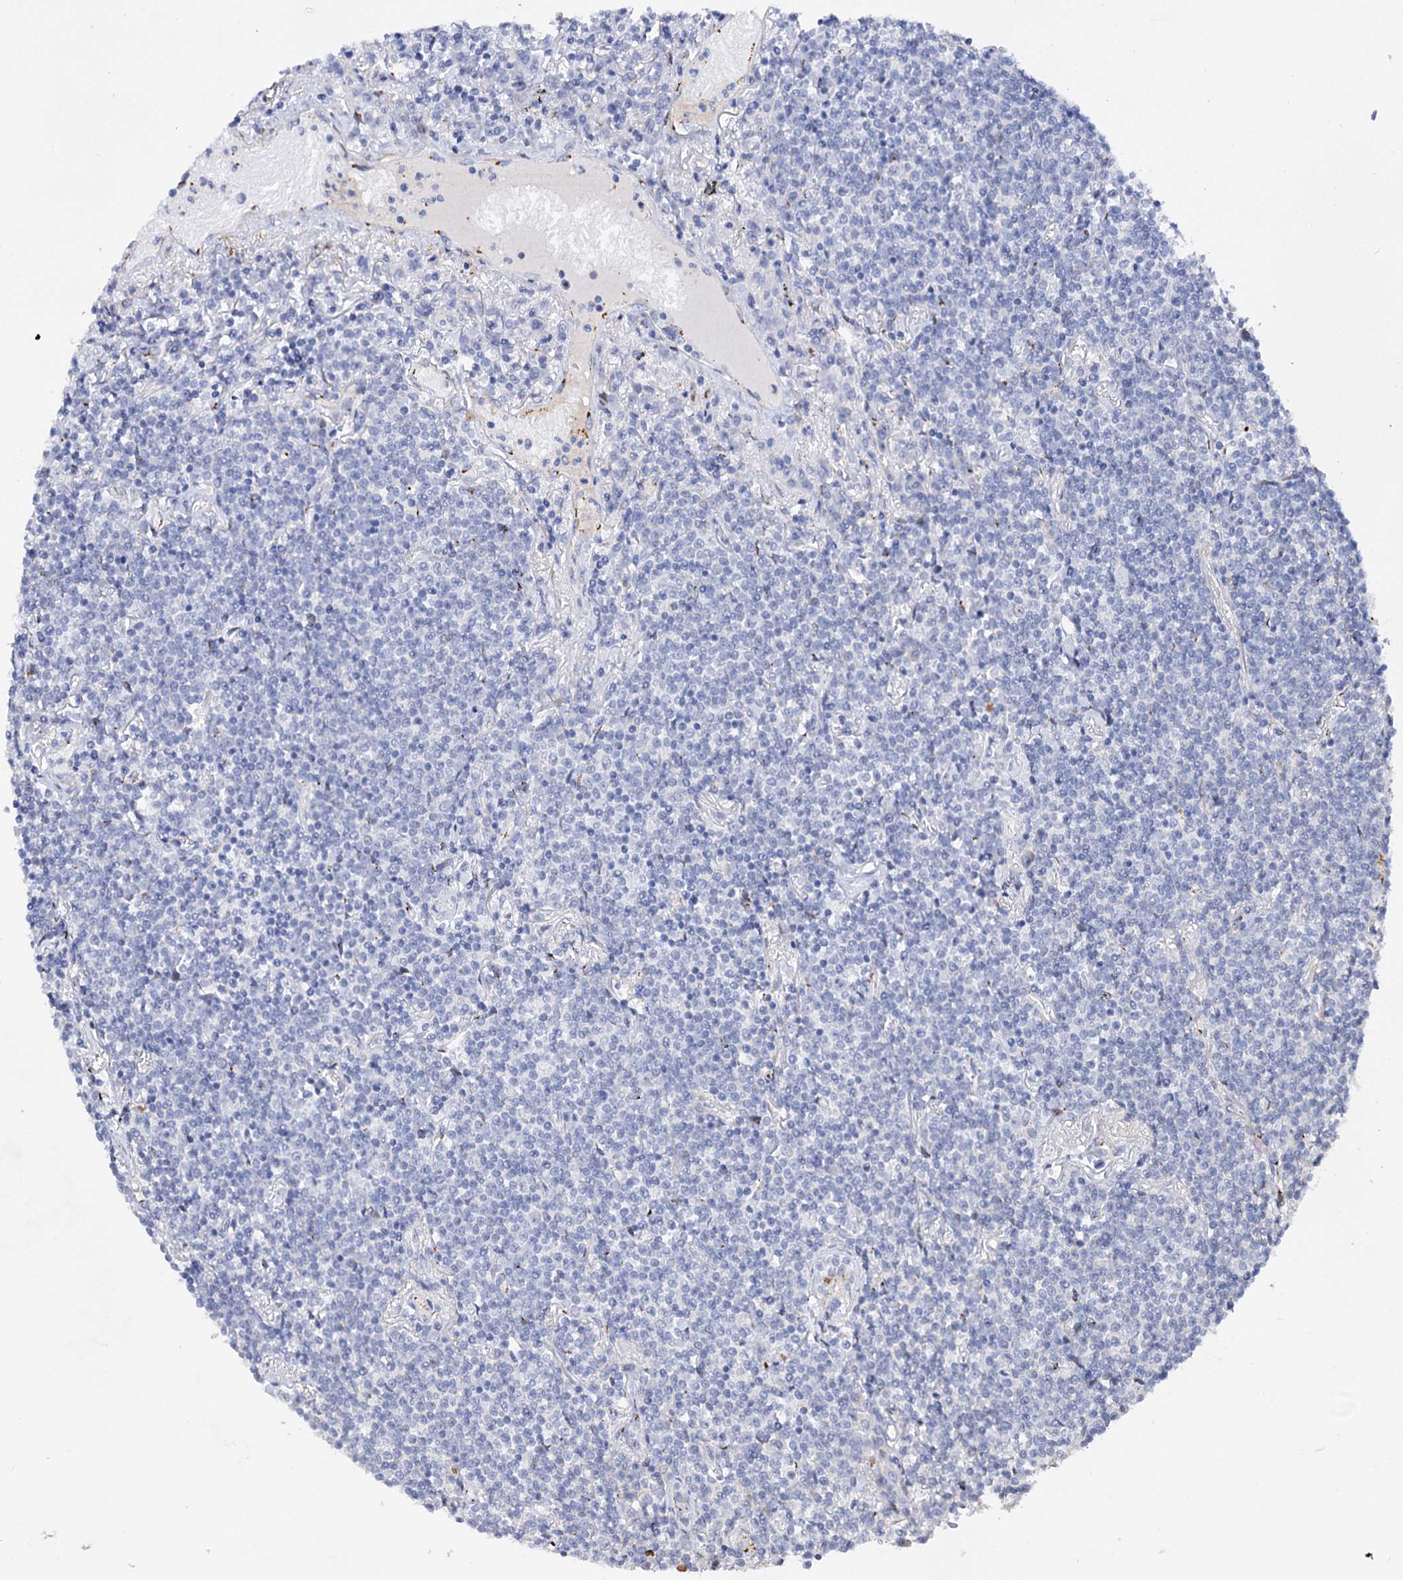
{"staining": {"intensity": "negative", "quantity": "none", "location": "none"}, "tissue": "lymphoma", "cell_type": "Tumor cells", "image_type": "cancer", "snomed": [{"axis": "morphology", "description": "Malignant lymphoma, non-Hodgkin's type, Low grade"}, {"axis": "topography", "description": "Lung"}], "caption": "A photomicrograph of lymphoma stained for a protein exhibits no brown staining in tumor cells.", "gene": "C11orf96", "patient": {"sex": "female", "age": 71}}